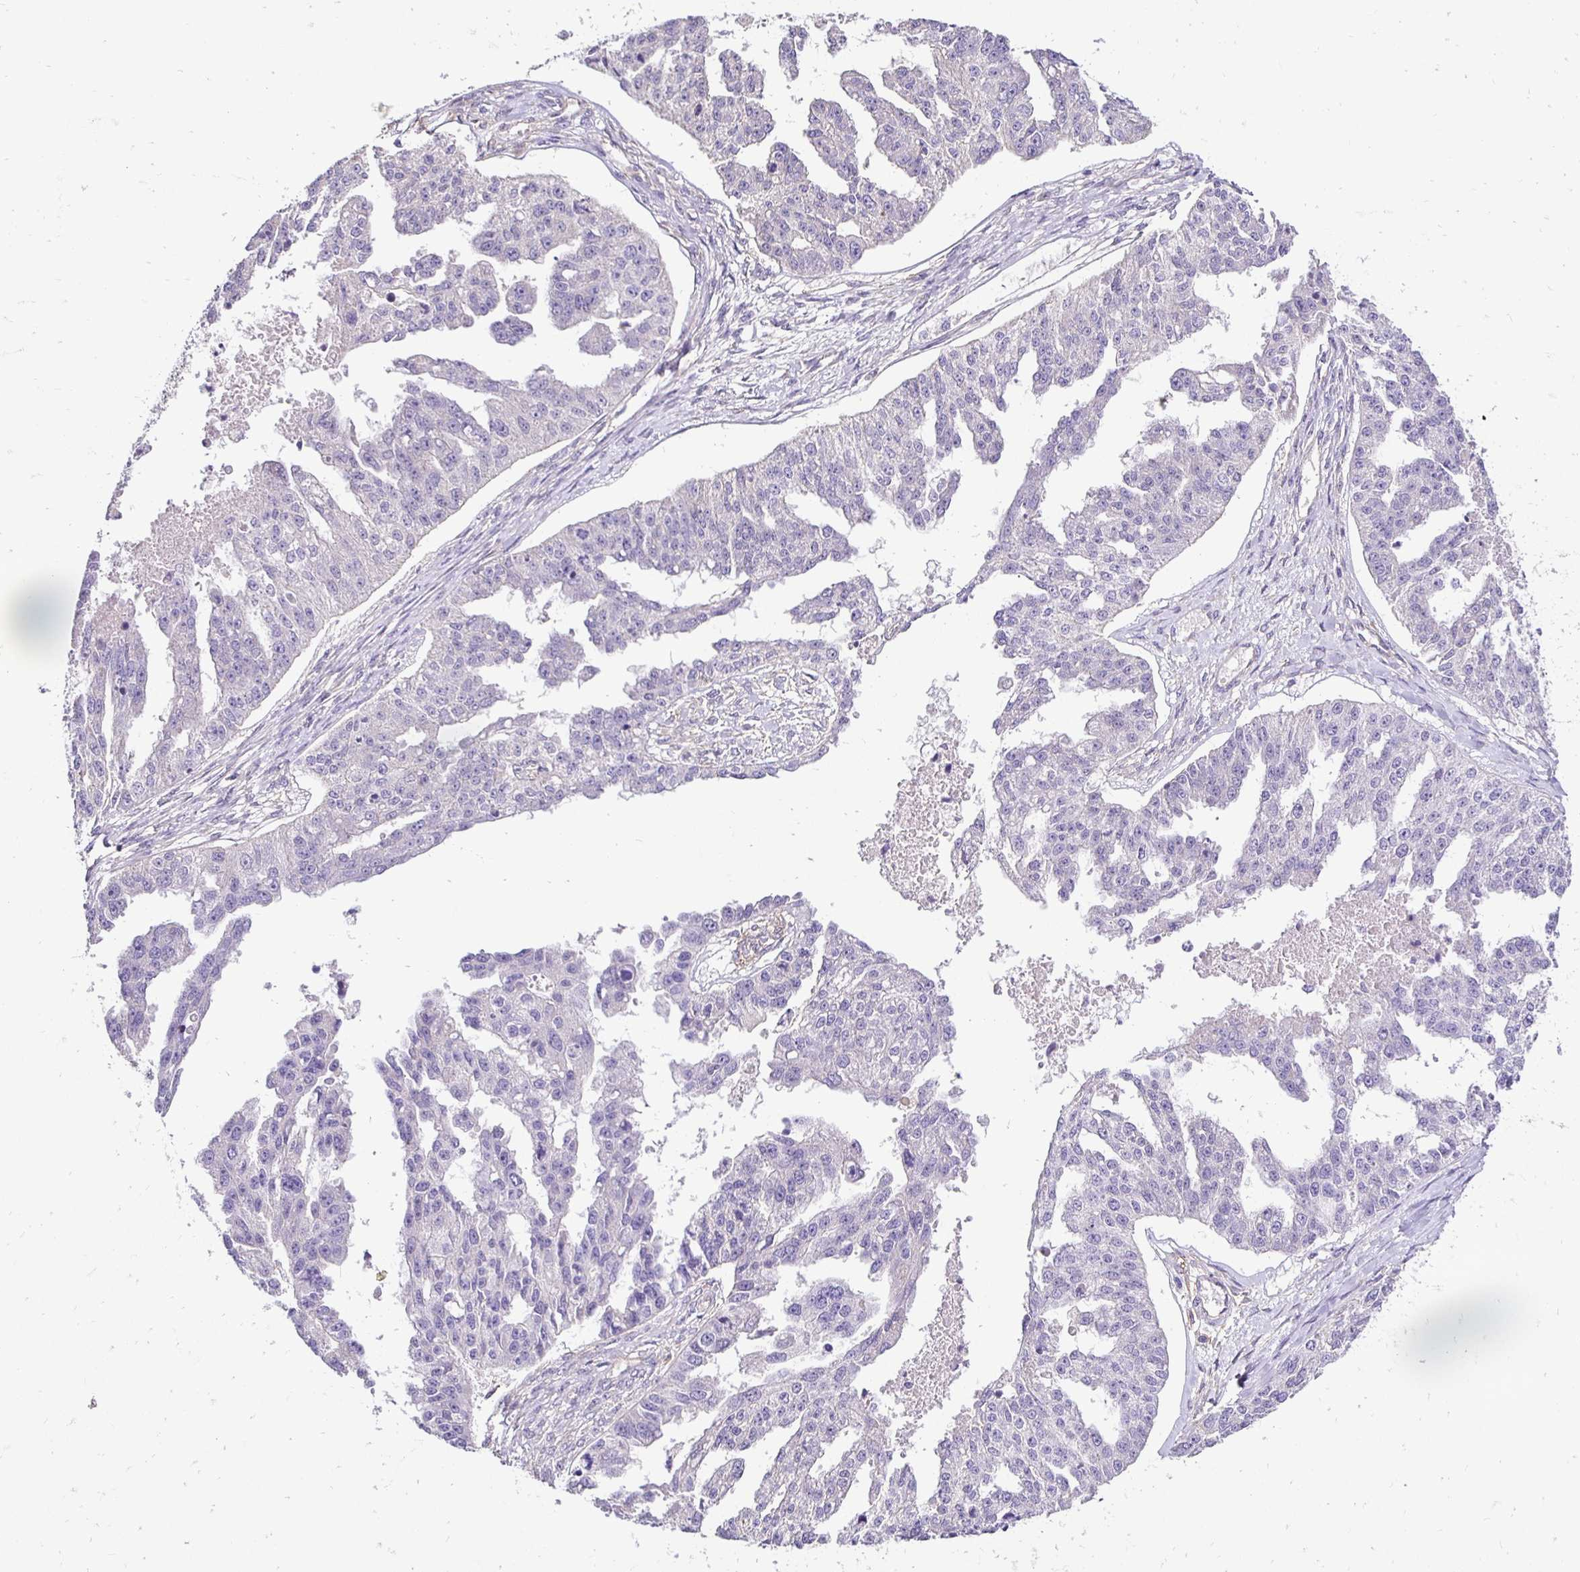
{"staining": {"intensity": "negative", "quantity": "none", "location": "none"}, "tissue": "ovarian cancer", "cell_type": "Tumor cells", "image_type": "cancer", "snomed": [{"axis": "morphology", "description": "Cystadenocarcinoma, serous, NOS"}, {"axis": "topography", "description": "Ovary"}], "caption": "Immunohistochemistry (IHC) histopathology image of human ovarian cancer (serous cystadenocarcinoma) stained for a protein (brown), which exhibits no positivity in tumor cells.", "gene": "SLC9A1", "patient": {"sex": "female", "age": 58}}